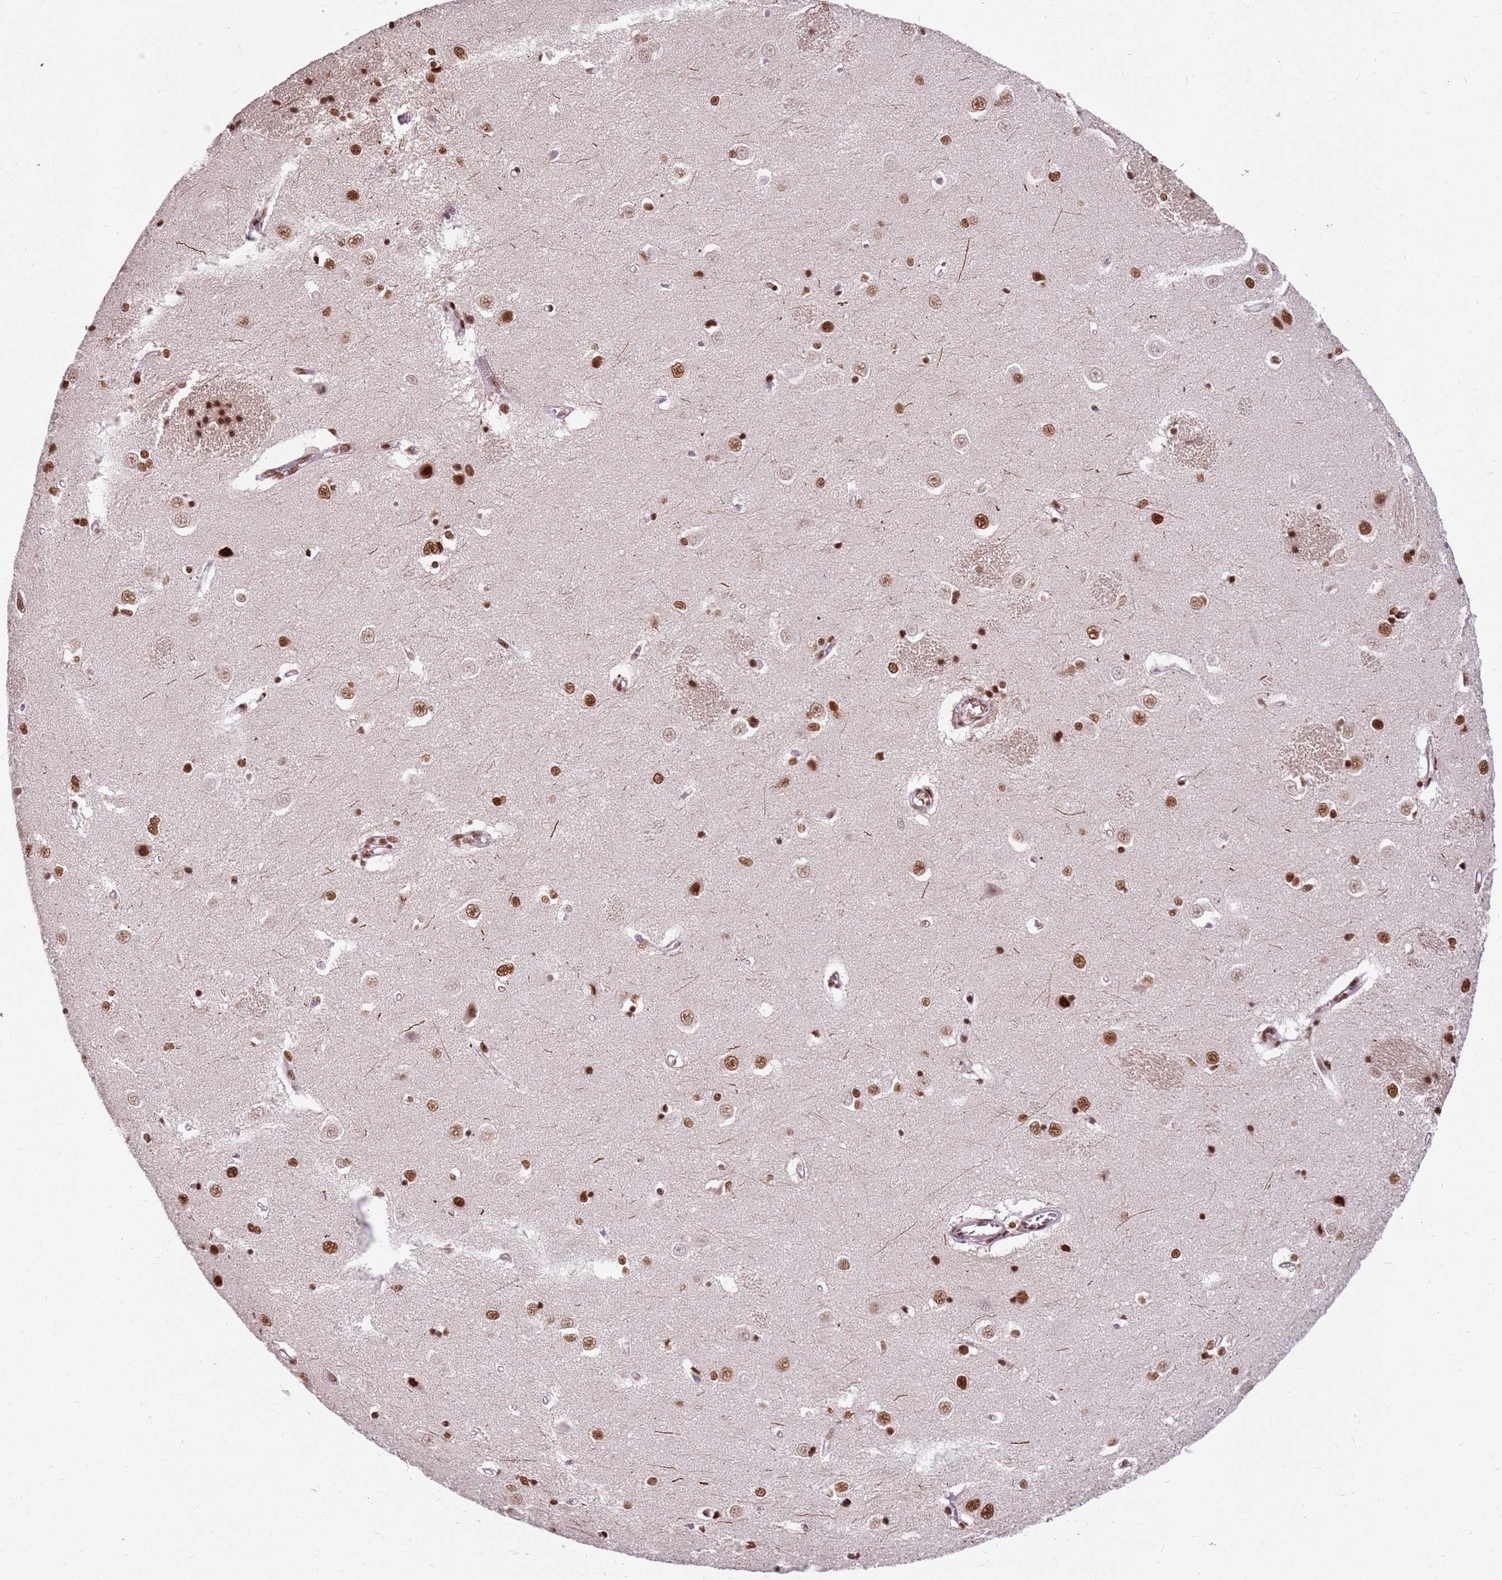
{"staining": {"intensity": "moderate", "quantity": "<25%", "location": "nuclear"}, "tissue": "caudate", "cell_type": "Glial cells", "image_type": "normal", "snomed": [{"axis": "morphology", "description": "Normal tissue, NOS"}, {"axis": "topography", "description": "Lateral ventricle wall"}], "caption": "DAB immunohistochemical staining of normal caudate displays moderate nuclear protein expression in about <25% of glial cells.", "gene": "TENT4A", "patient": {"sex": "male", "age": 37}}